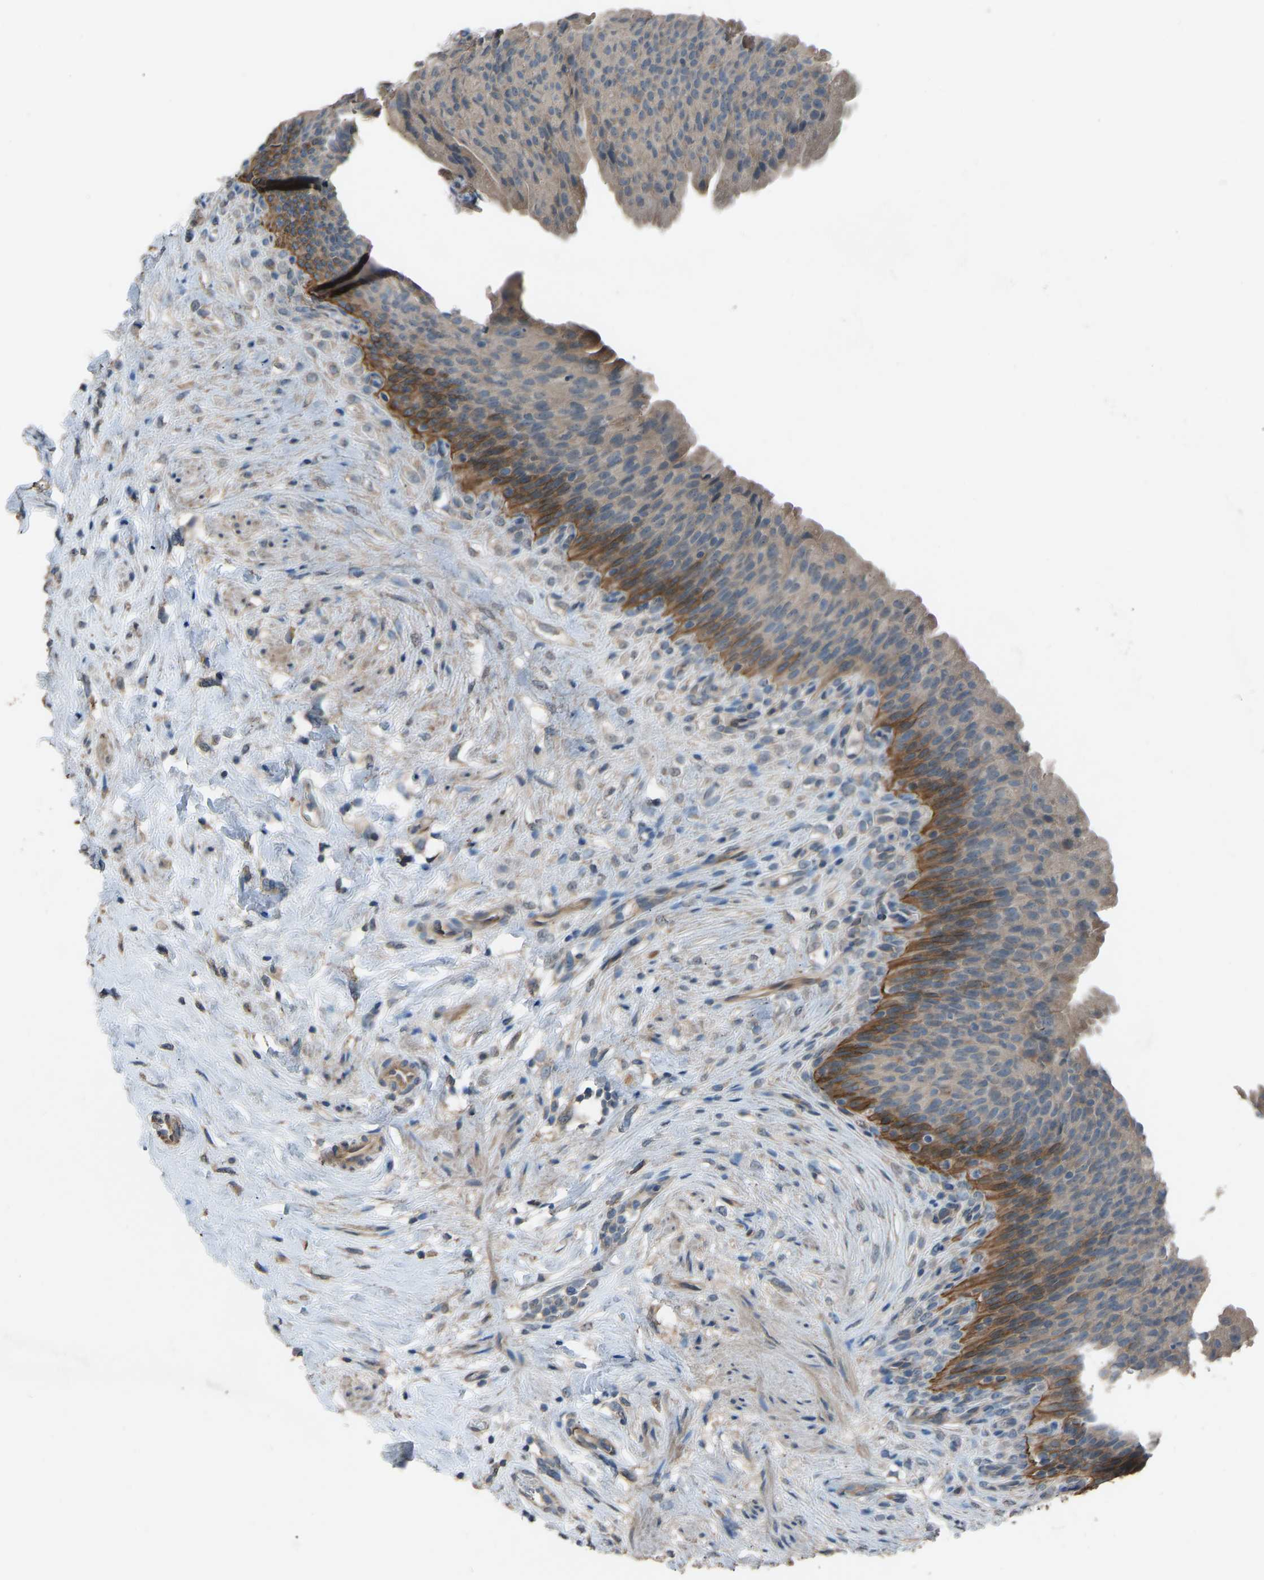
{"staining": {"intensity": "moderate", "quantity": "25%-75%", "location": "cytoplasmic/membranous"}, "tissue": "urinary bladder", "cell_type": "Urothelial cells", "image_type": "normal", "snomed": [{"axis": "morphology", "description": "Normal tissue, NOS"}, {"axis": "topography", "description": "Urinary bladder"}], "caption": "Urothelial cells demonstrate medium levels of moderate cytoplasmic/membranous positivity in approximately 25%-75% of cells in normal urinary bladder.", "gene": "SLC43A1", "patient": {"sex": "female", "age": 79}}